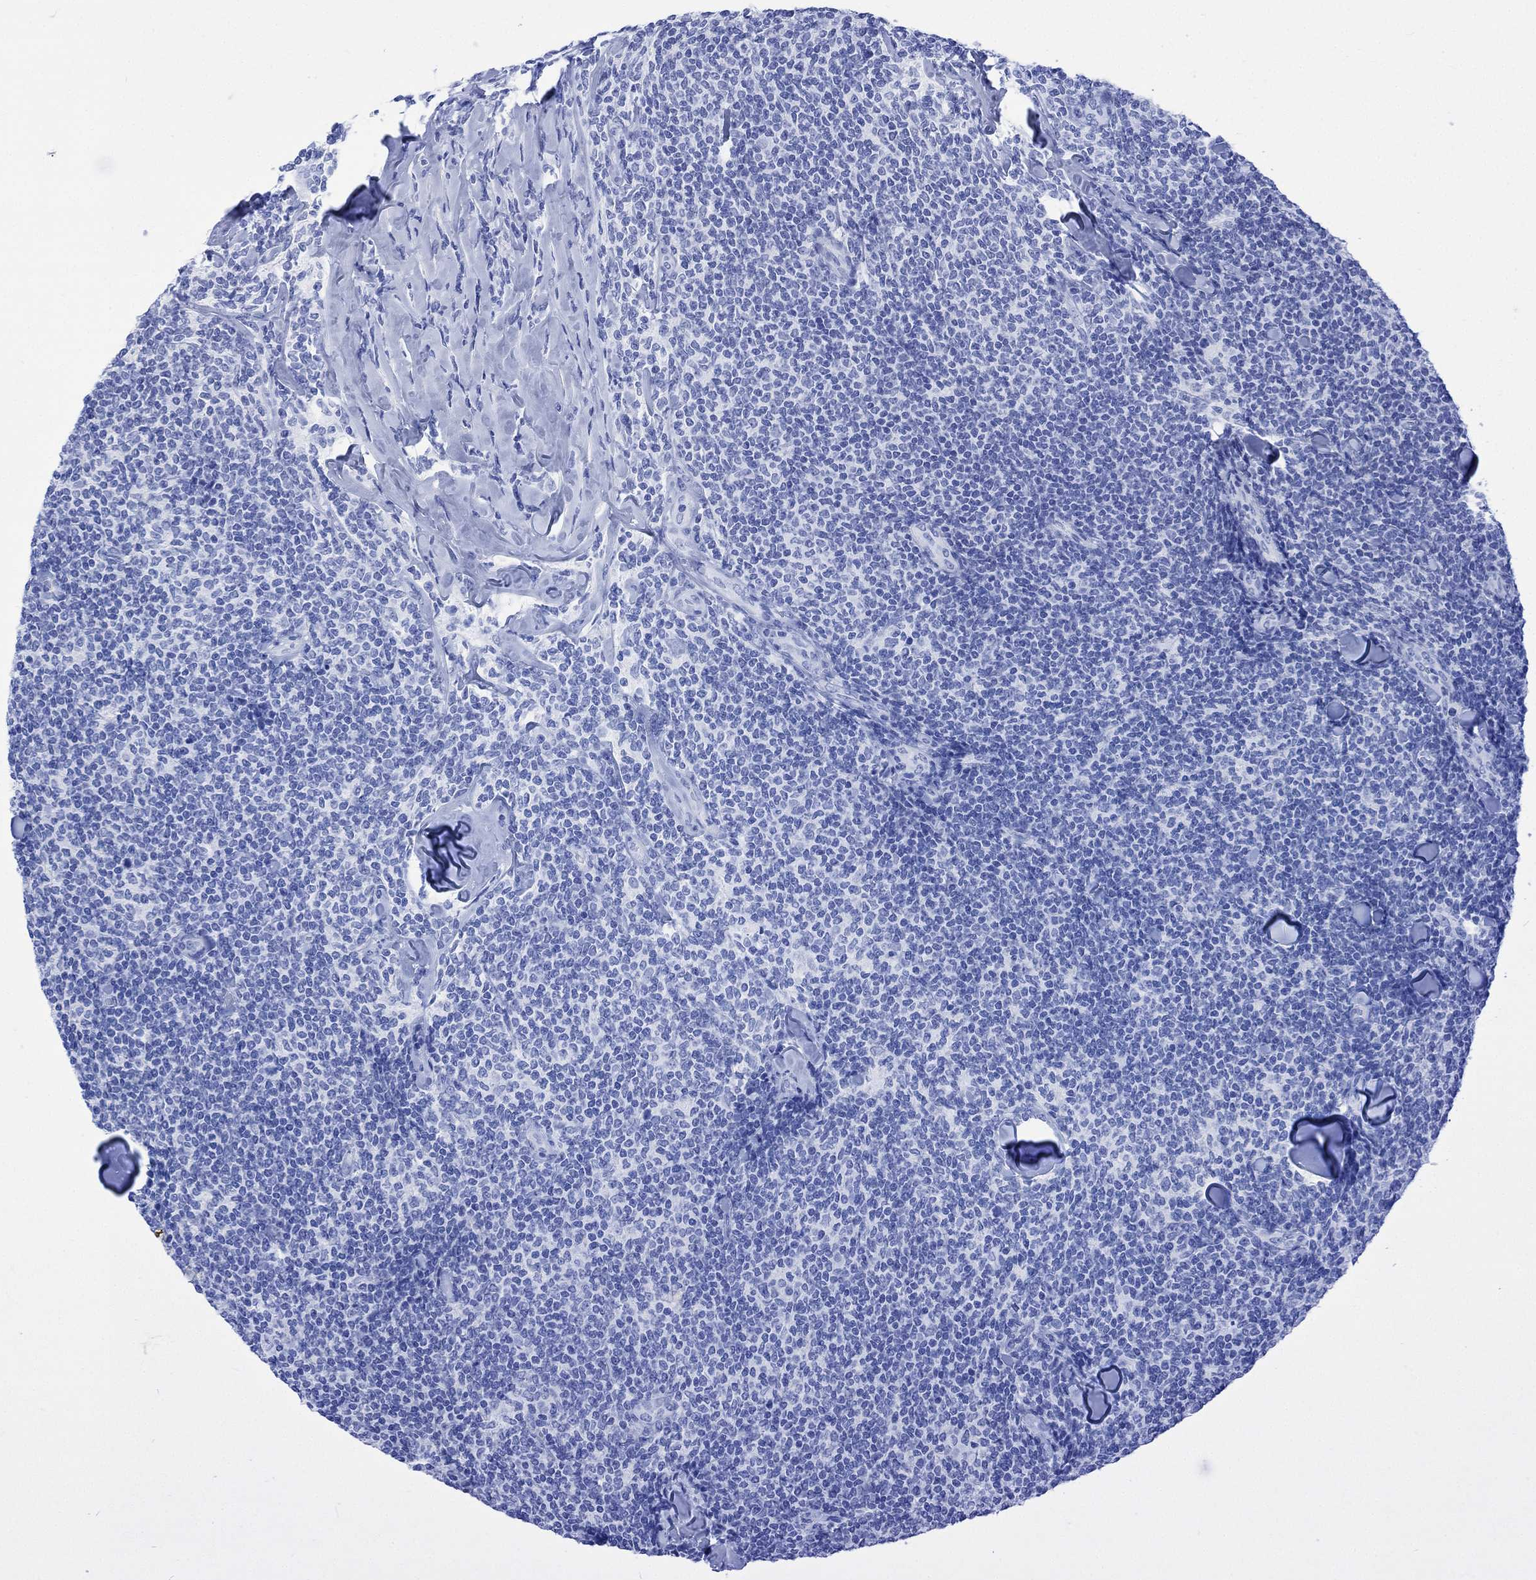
{"staining": {"intensity": "negative", "quantity": "none", "location": "none"}, "tissue": "lymphoma", "cell_type": "Tumor cells", "image_type": "cancer", "snomed": [{"axis": "morphology", "description": "Malignant lymphoma, non-Hodgkin's type, Low grade"}, {"axis": "topography", "description": "Lymph node"}], "caption": "This micrograph is of lymphoma stained with IHC to label a protein in brown with the nuclei are counter-stained blue. There is no expression in tumor cells. (Brightfield microscopy of DAB immunohistochemistry (IHC) at high magnification).", "gene": "CELF4", "patient": {"sex": "female", "age": 56}}